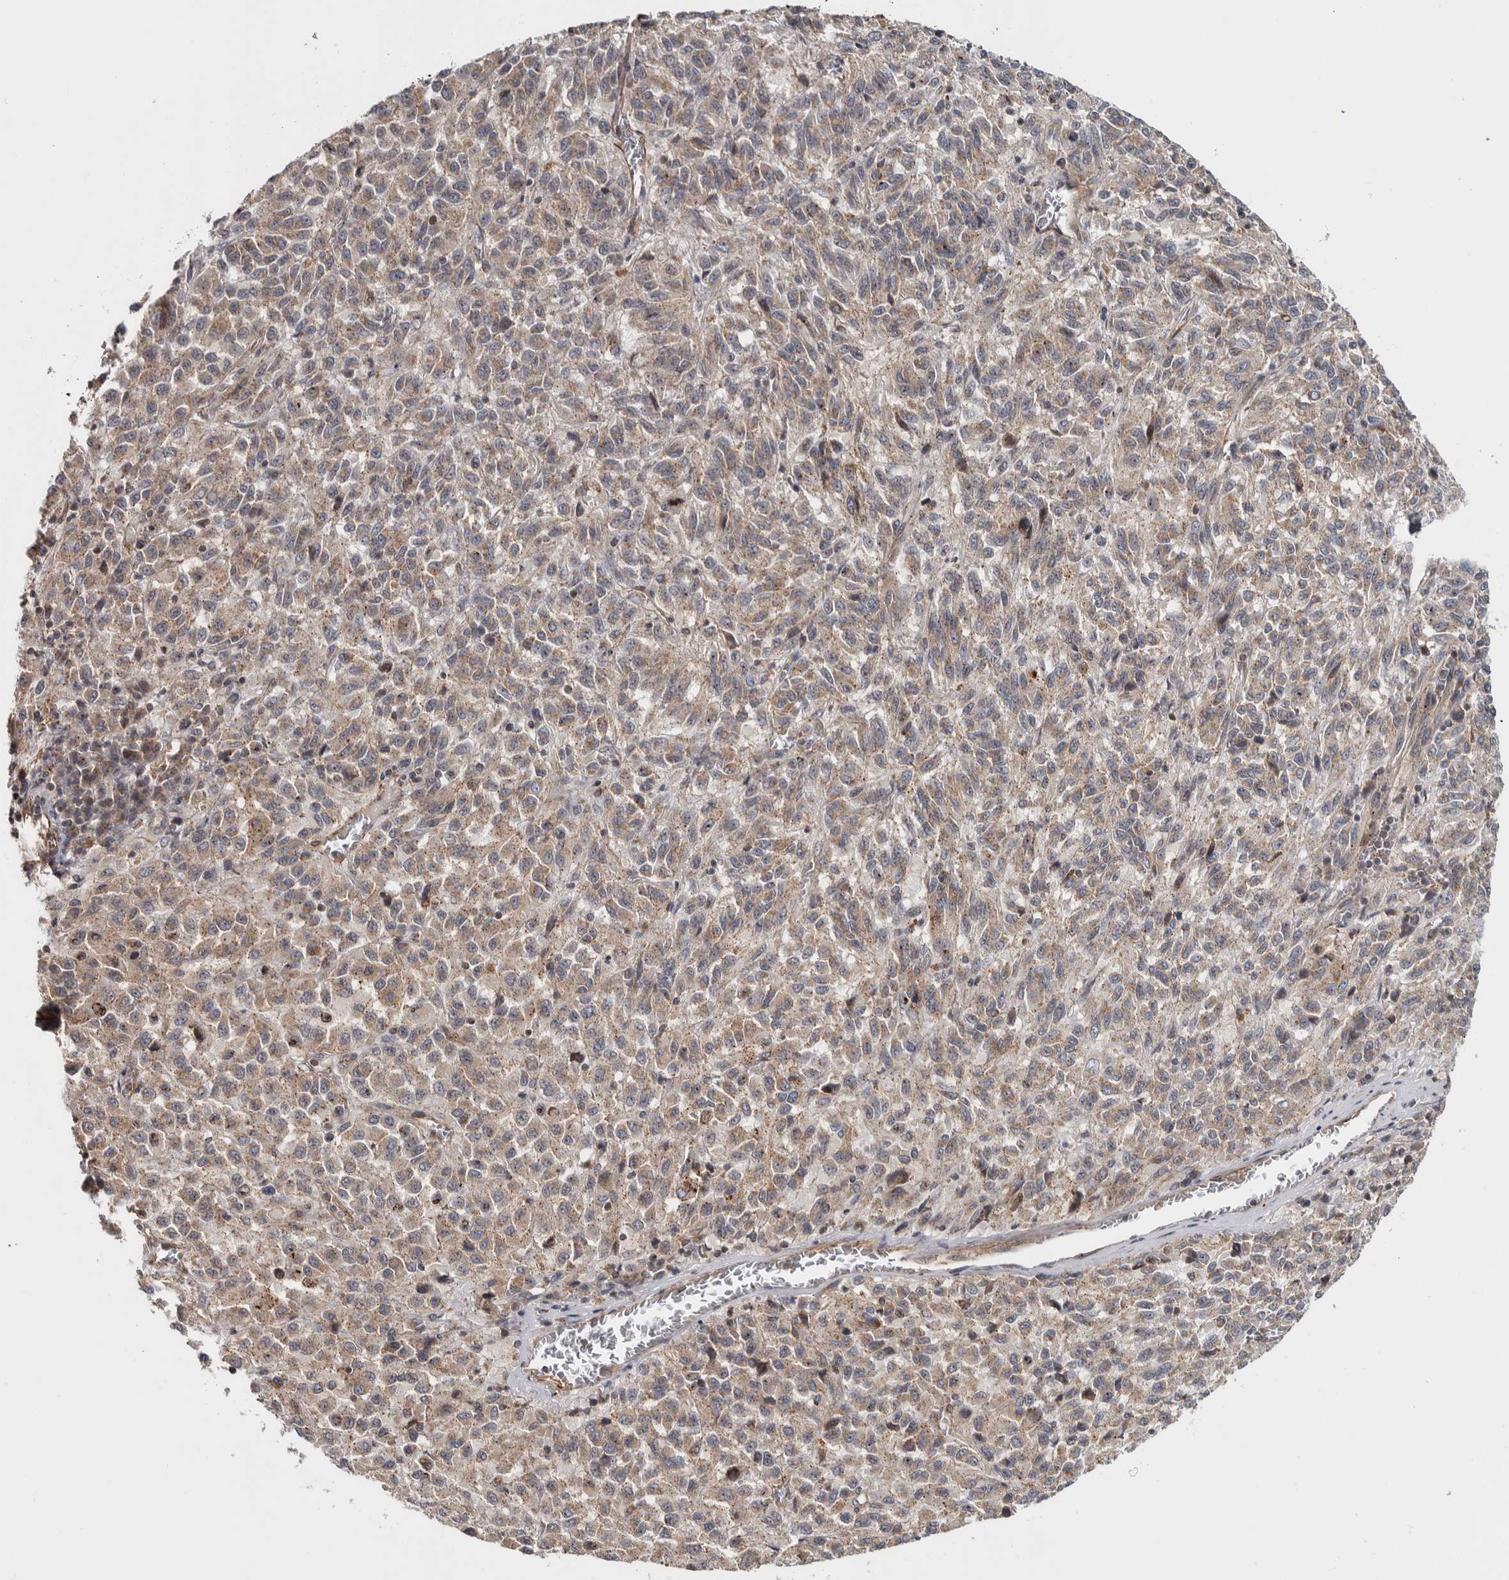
{"staining": {"intensity": "weak", "quantity": ">75%", "location": "cytoplasmic/membranous"}, "tissue": "skin cancer", "cell_type": "Tumor cells", "image_type": "cancer", "snomed": [{"axis": "morphology", "description": "Squamous cell carcinoma, NOS"}, {"axis": "topography", "description": "Skin"}], "caption": "Human skin cancer (squamous cell carcinoma) stained with a protein marker shows weak staining in tumor cells.", "gene": "CHMP4C", "patient": {"sex": "female", "age": 73}}